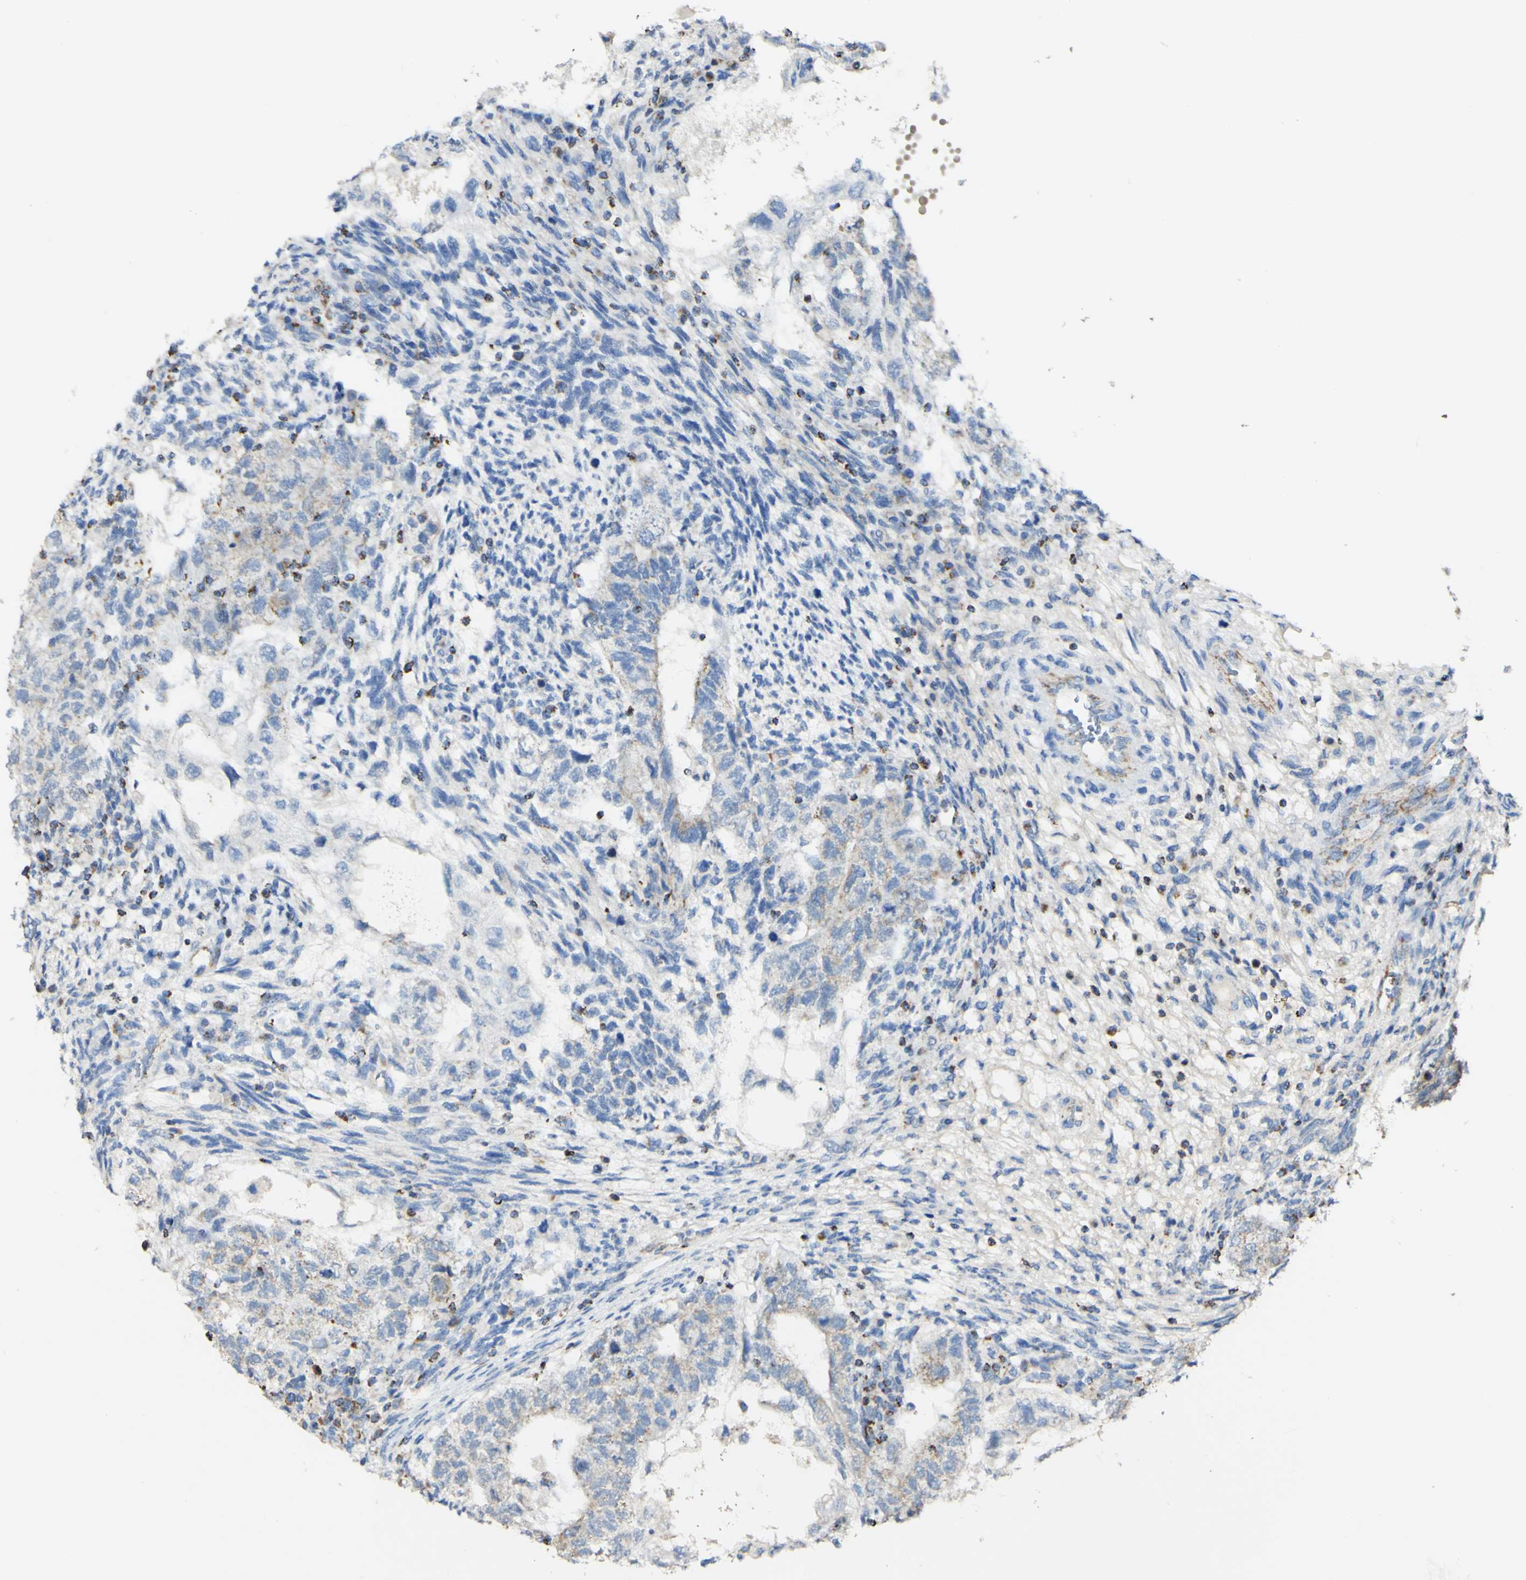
{"staining": {"intensity": "weak", "quantity": "25%-75%", "location": "cytoplasmic/membranous"}, "tissue": "testis cancer", "cell_type": "Tumor cells", "image_type": "cancer", "snomed": [{"axis": "morphology", "description": "Normal tissue, NOS"}, {"axis": "morphology", "description": "Carcinoma, Embryonal, NOS"}, {"axis": "topography", "description": "Testis"}], "caption": "The photomicrograph demonstrates immunohistochemical staining of testis embryonal carcinoma. There is weak cytoplasmic/membranous staining is appreciated in about 25%-75% of tumor cells.", "gene": "OXCT1", "patient": {"sex": "male", "age": 36}}